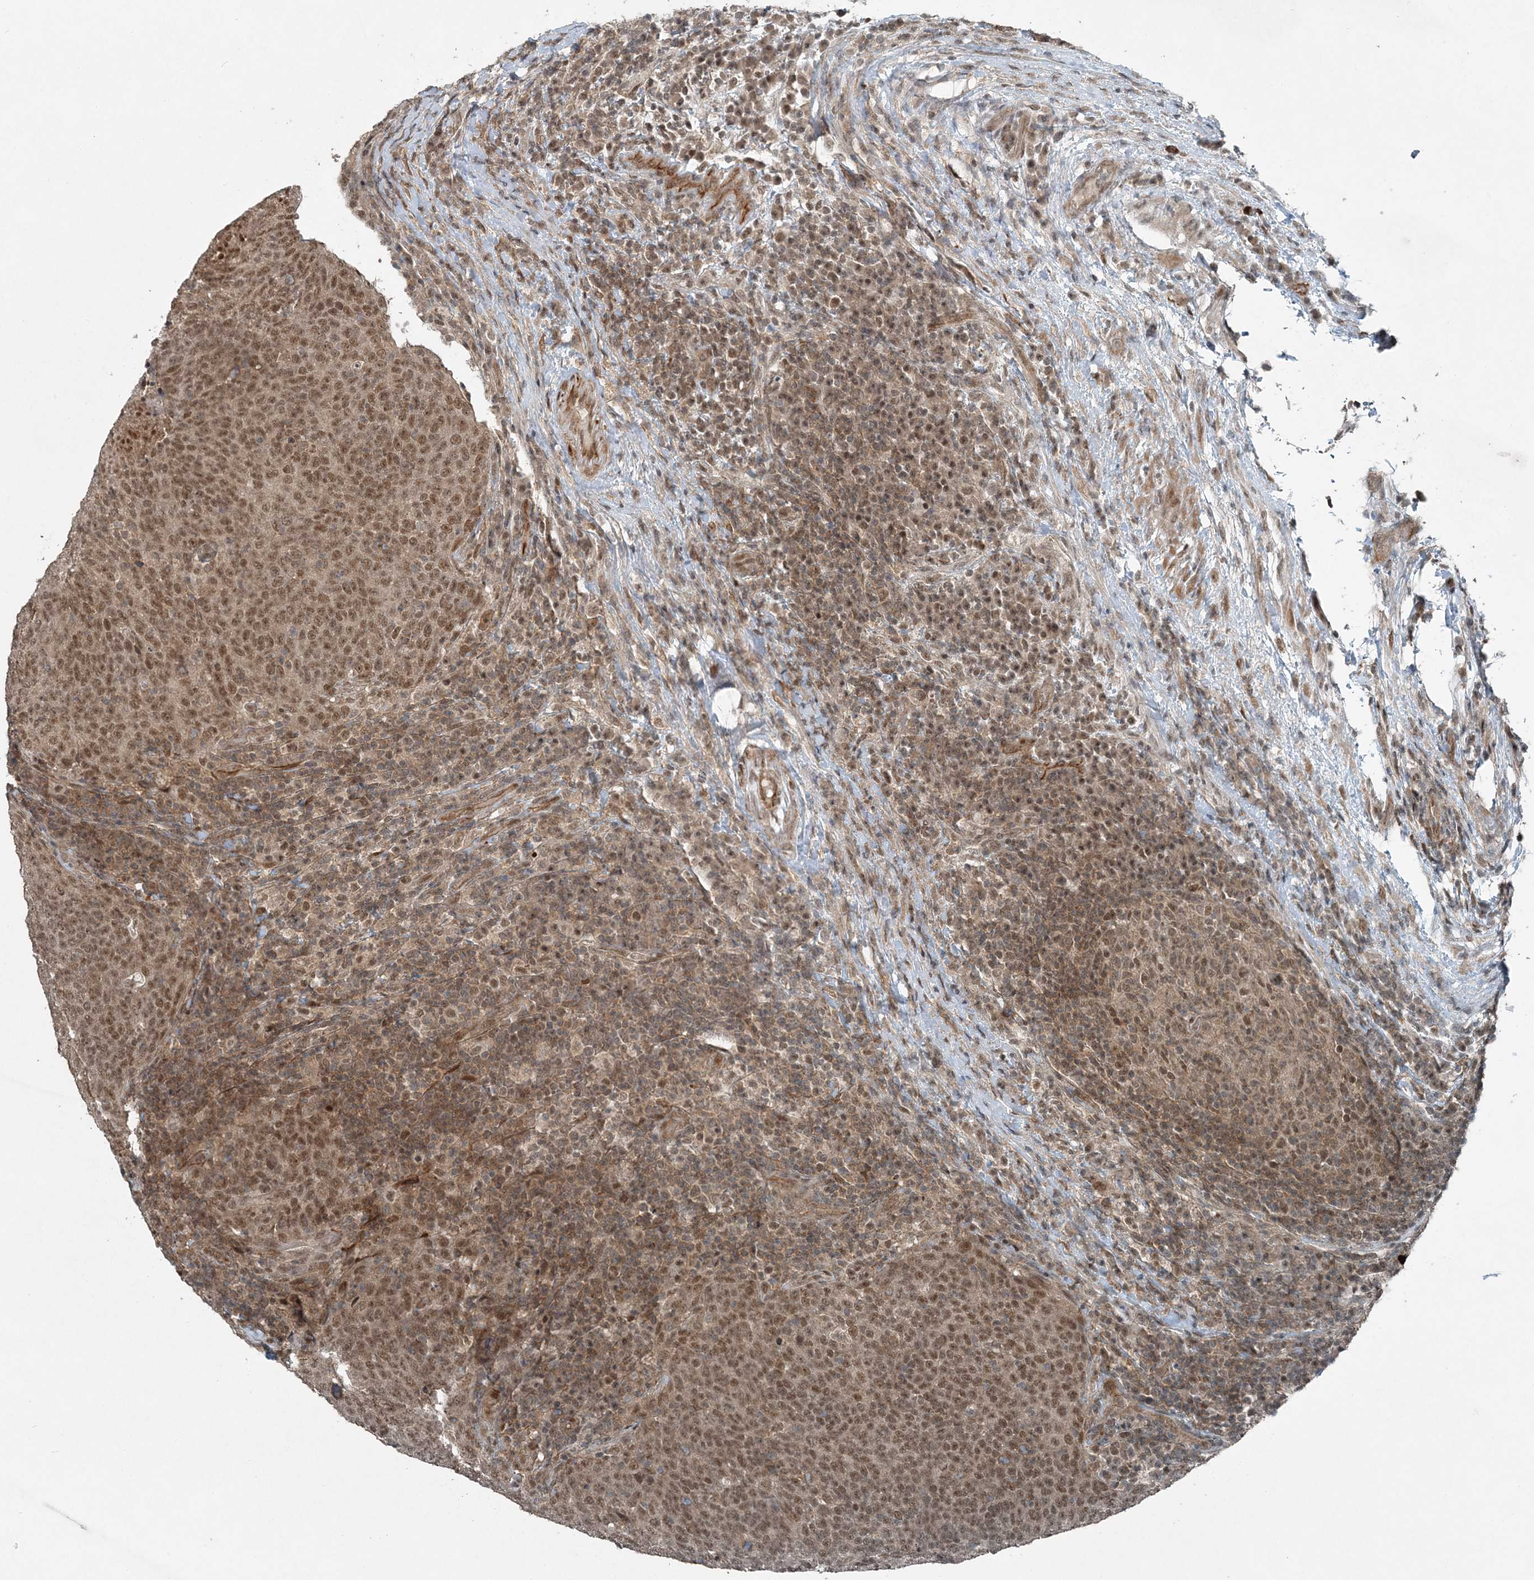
{"staining": {"intensity": "moderate", "quantity": ">75%", "location": "nuclear"}, "tissue": "head and neck cancer", "cell_type": "Tumor cells", "image_type": "cancer", "snomed": [{"axis": "morphology", "description": "Squamous cell carcinoma, NOS"}, {"axis": "morphology", "description": "Squamous cell carcinoma, metastatic, NOS"}, {"axis": "topography", "description": "Lymph node"}, {"axis": "topography", "description": "Head-Neck"}], "caption": "A brown stain labels moderate nuclear expression of a protein in head and neck metastatic squamous cell carcinoma tumor cells.", "gene": "COPS7B", "patient": {"sex": "male", "age": 62}}